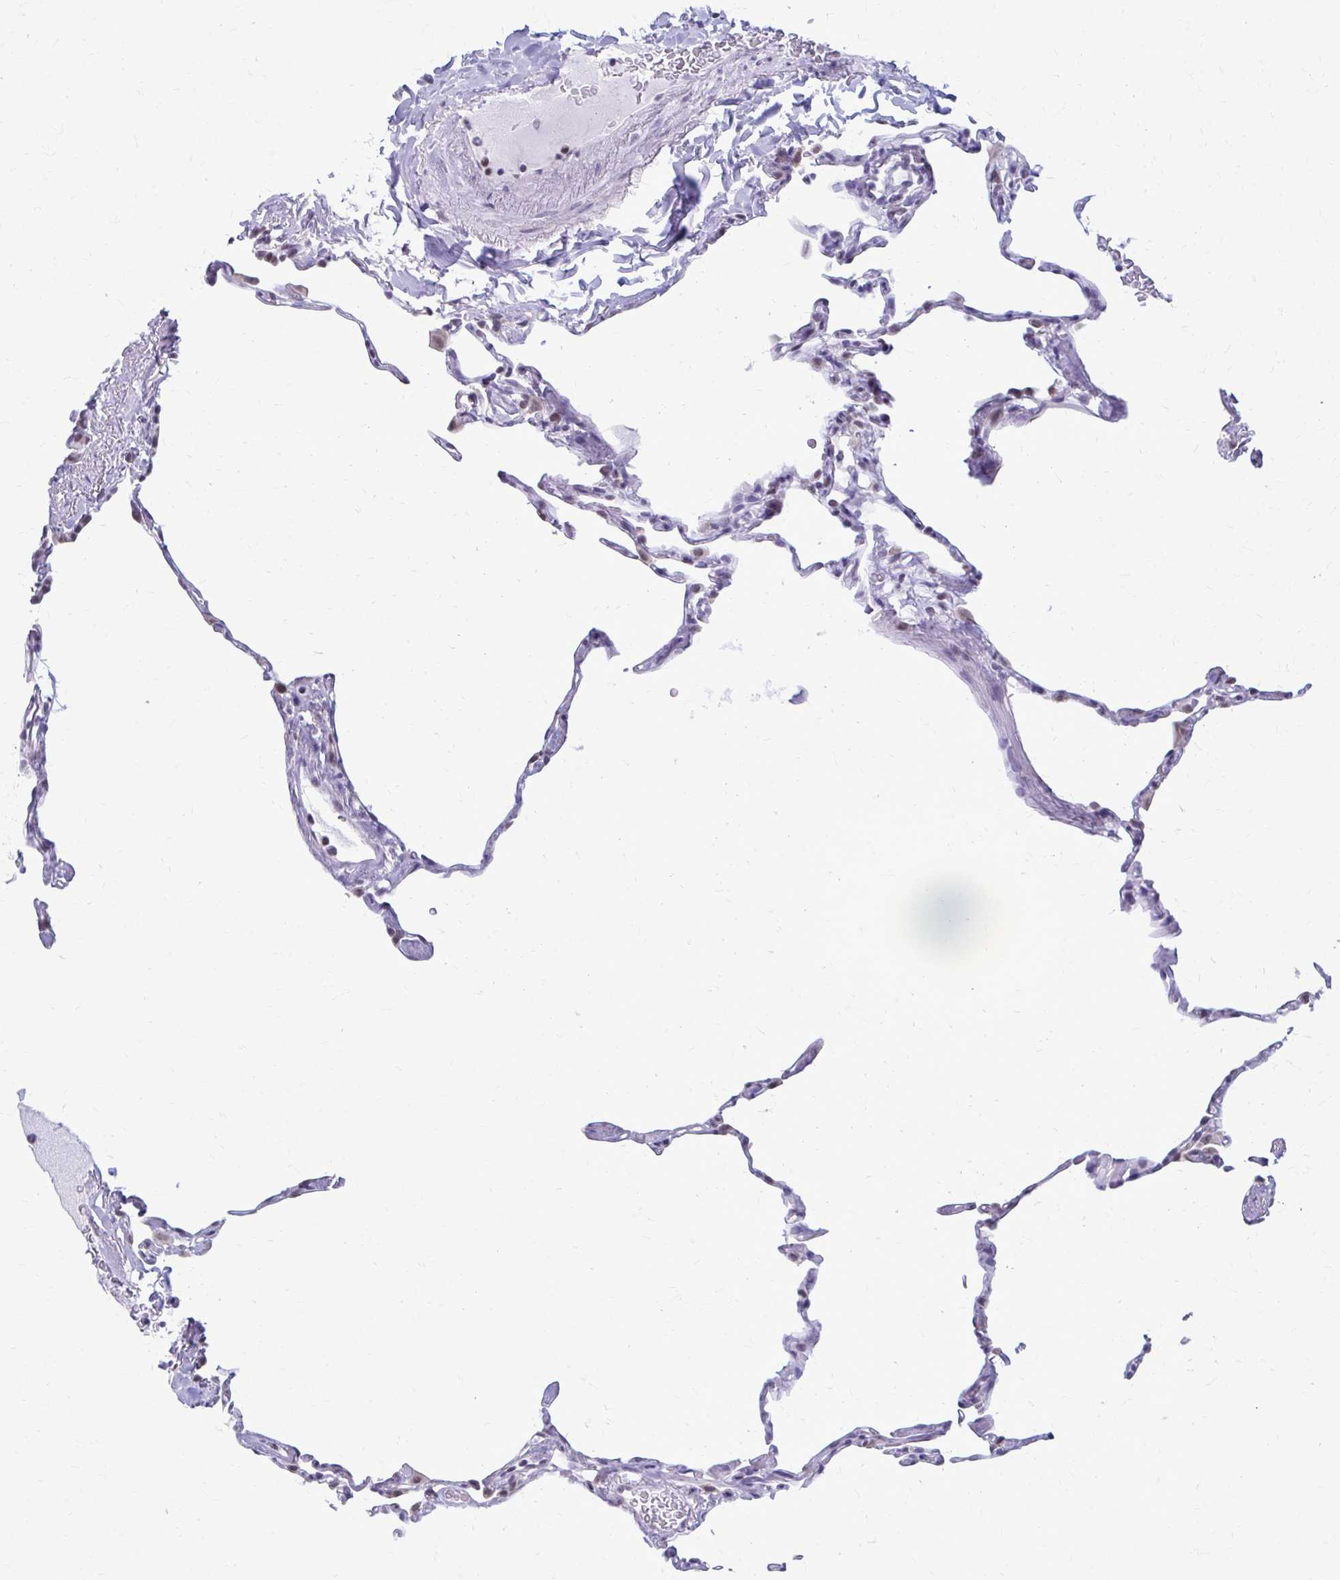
{"staining": {"intensity": "weak", "quantity": "<25%", "location": "nuclear"}, "tissue": "lung", "cell_type": "Alveolar cells", "image_type": "normal", "snomed": [{"axis": "morphology", "description": "Normal tissue, NOS"}, {"axis": "topography", "description": "Lung"}], "caption": "Alveolar cells are negative for protein expression in benign human lung. The staining was performed using DAB to visualize the protein expression in brown, while the nuclei were stained in blue with hematoxylin (Magnification: 20x).", "gene": "PROSER1", "patient": {"sex": "male", "age": 65}}